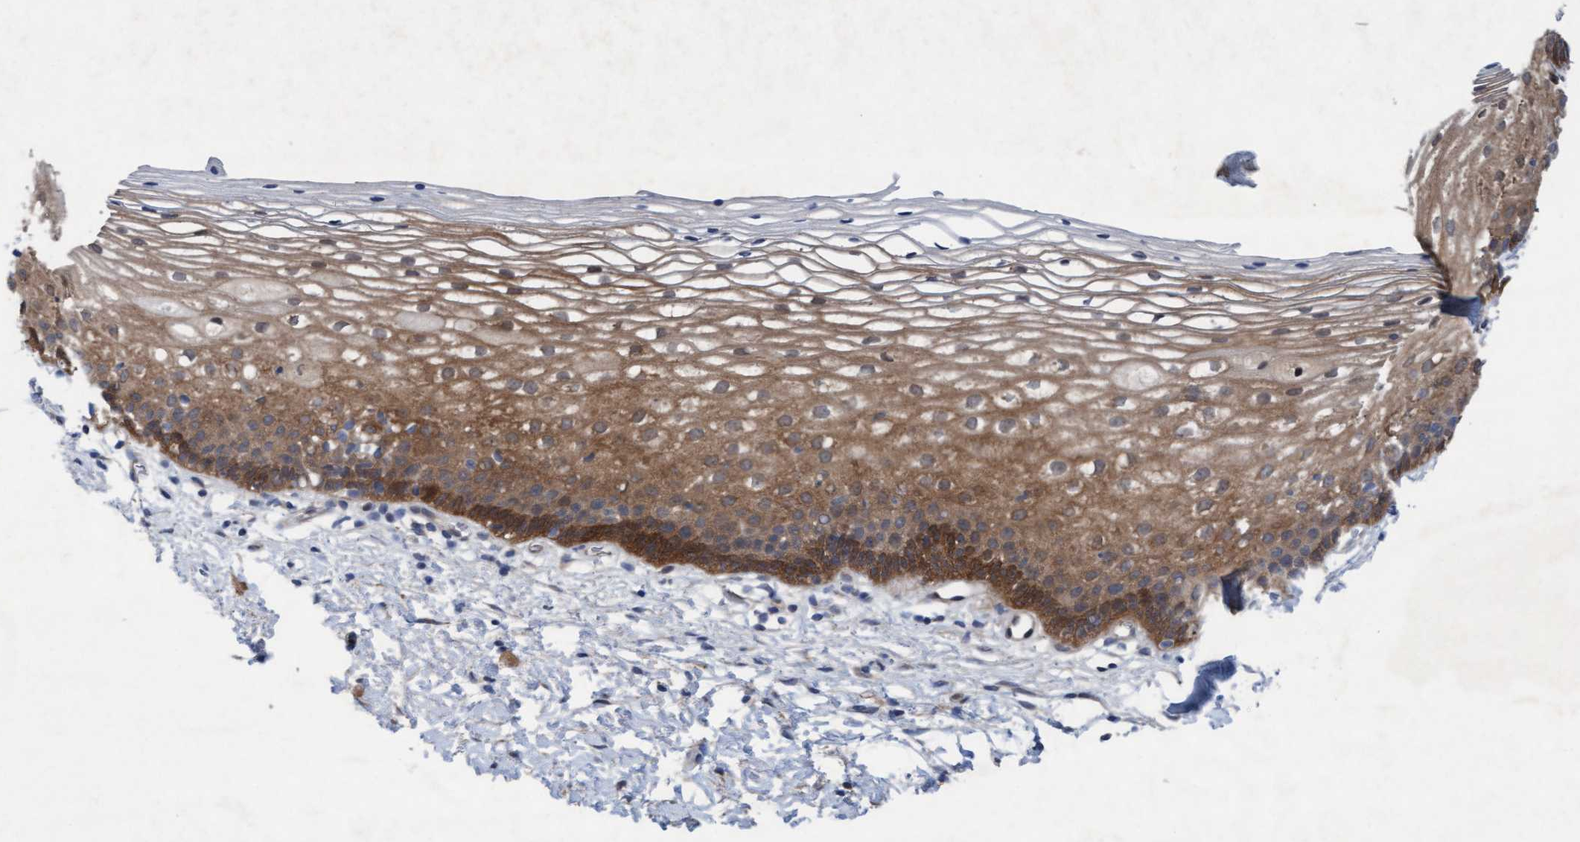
{"staining": {"intensity": "weak", "quantity": ">75%", "location": "cytoplasmic/membranous"}, "tissue": "cervix", "cell_type": "Glandular cells", "image_type": "normal", "snomed": [{"axis": "morphology", "description": "Normal tissue, NOS"}, {"axis": "topography", "description": "Cervix"}], "caption": "Cervix stained for a protein exhibits weak cytoplasmic/membranous positivity in glandular cells. The staining was performed using DAB (3,3'-diaminobenzidine), with brown indicating positive protein expression. Nuclei are stained blue with hematoxylin.", "gene": "PLCD1", "patient": {"sex": "female", "age": 72}}